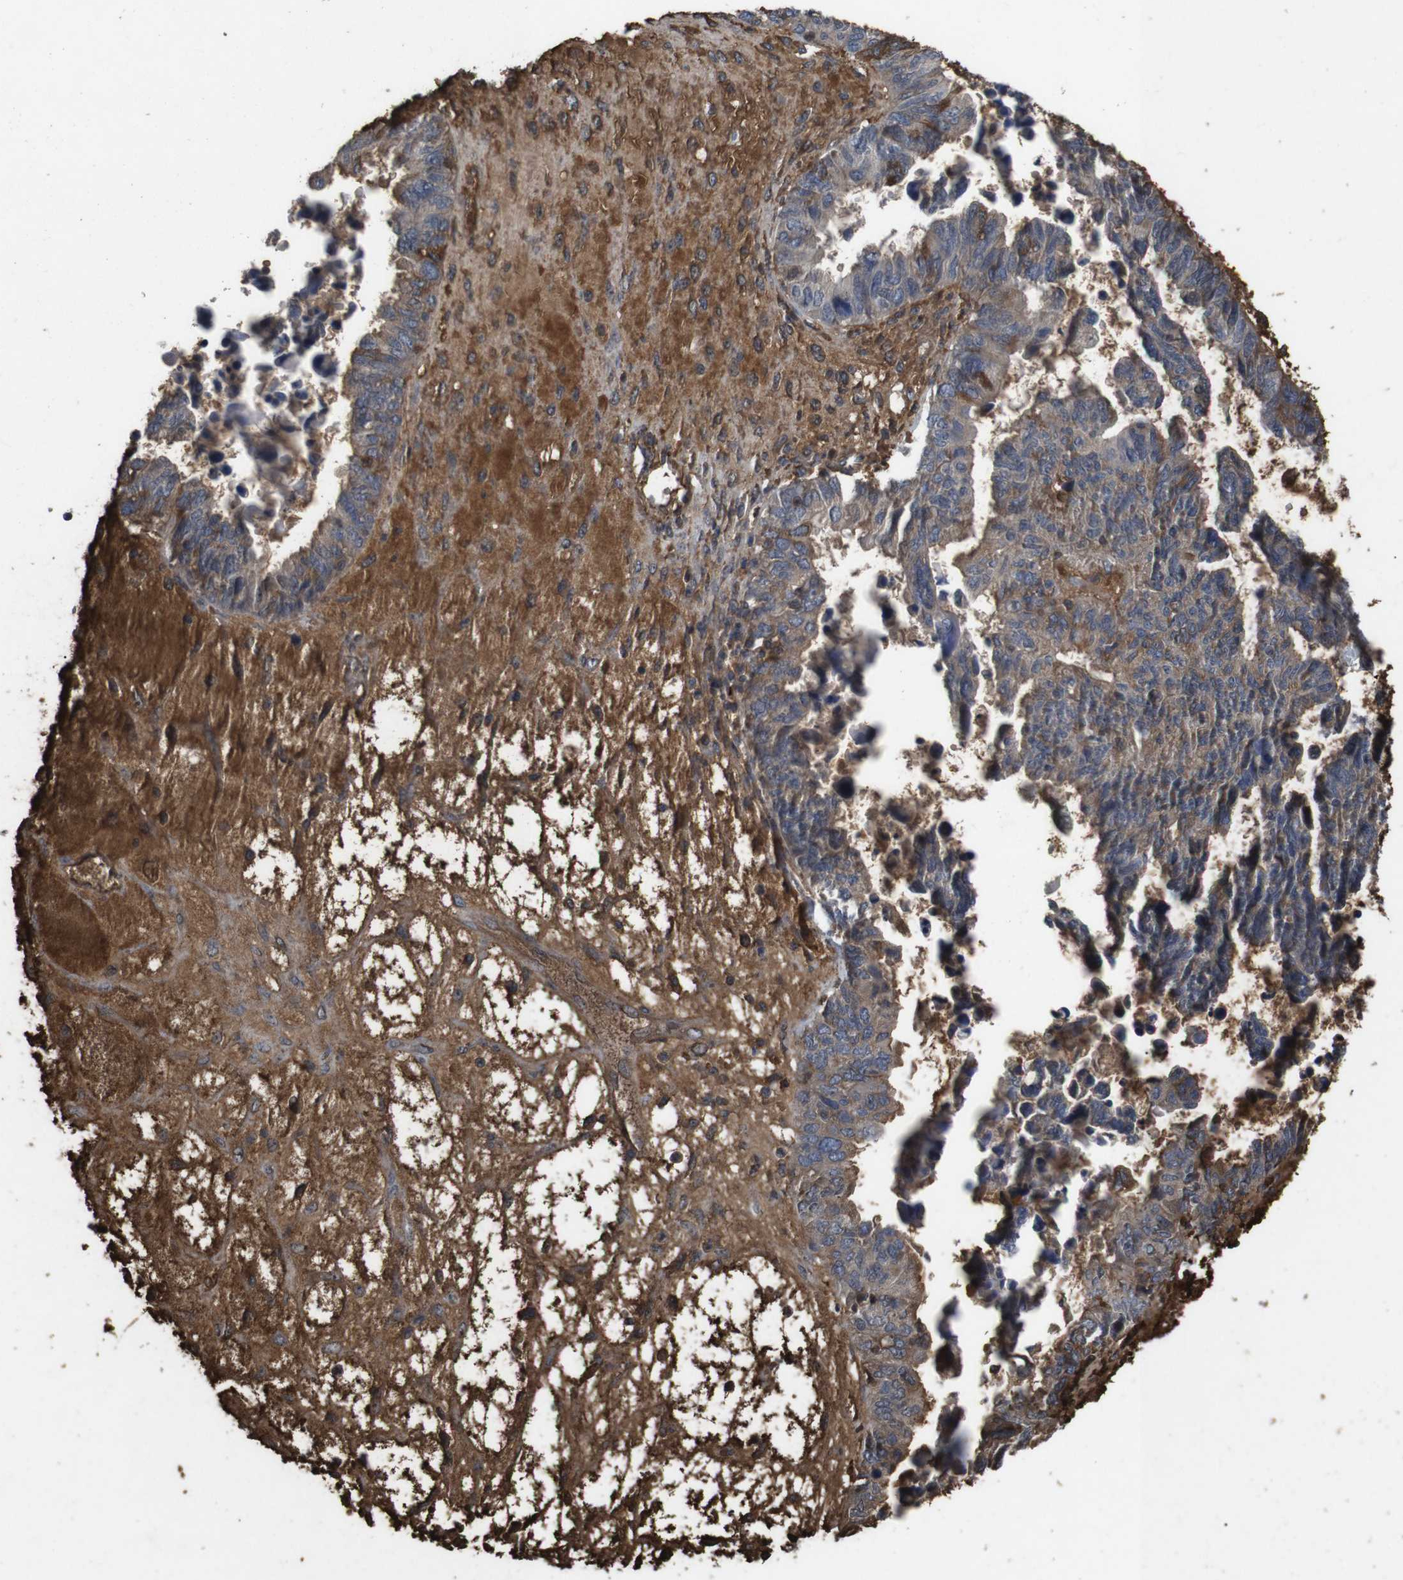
{"staining": {"intensity": "moderate", "quantity": "25%-75%", "location": "cytoplasmic/membranous"}, "tissue": "ovarian cancer", "cell_type": "Tumor cells", "image_type": "cancer", "snomed": [{"axis": "morphology", "description": "Cystadenocarcinoma, serous, NOS"}, {"axis": "topography", "description": "Ovary"}], "caption": "A brown stain highlights moderate cytoplasmic/membranous positivity of a protein in ovarian serous cystadenocarcinoma tumor cells.", "gene": "SPTB", "patient": {"sex": "female", "age": 79}}